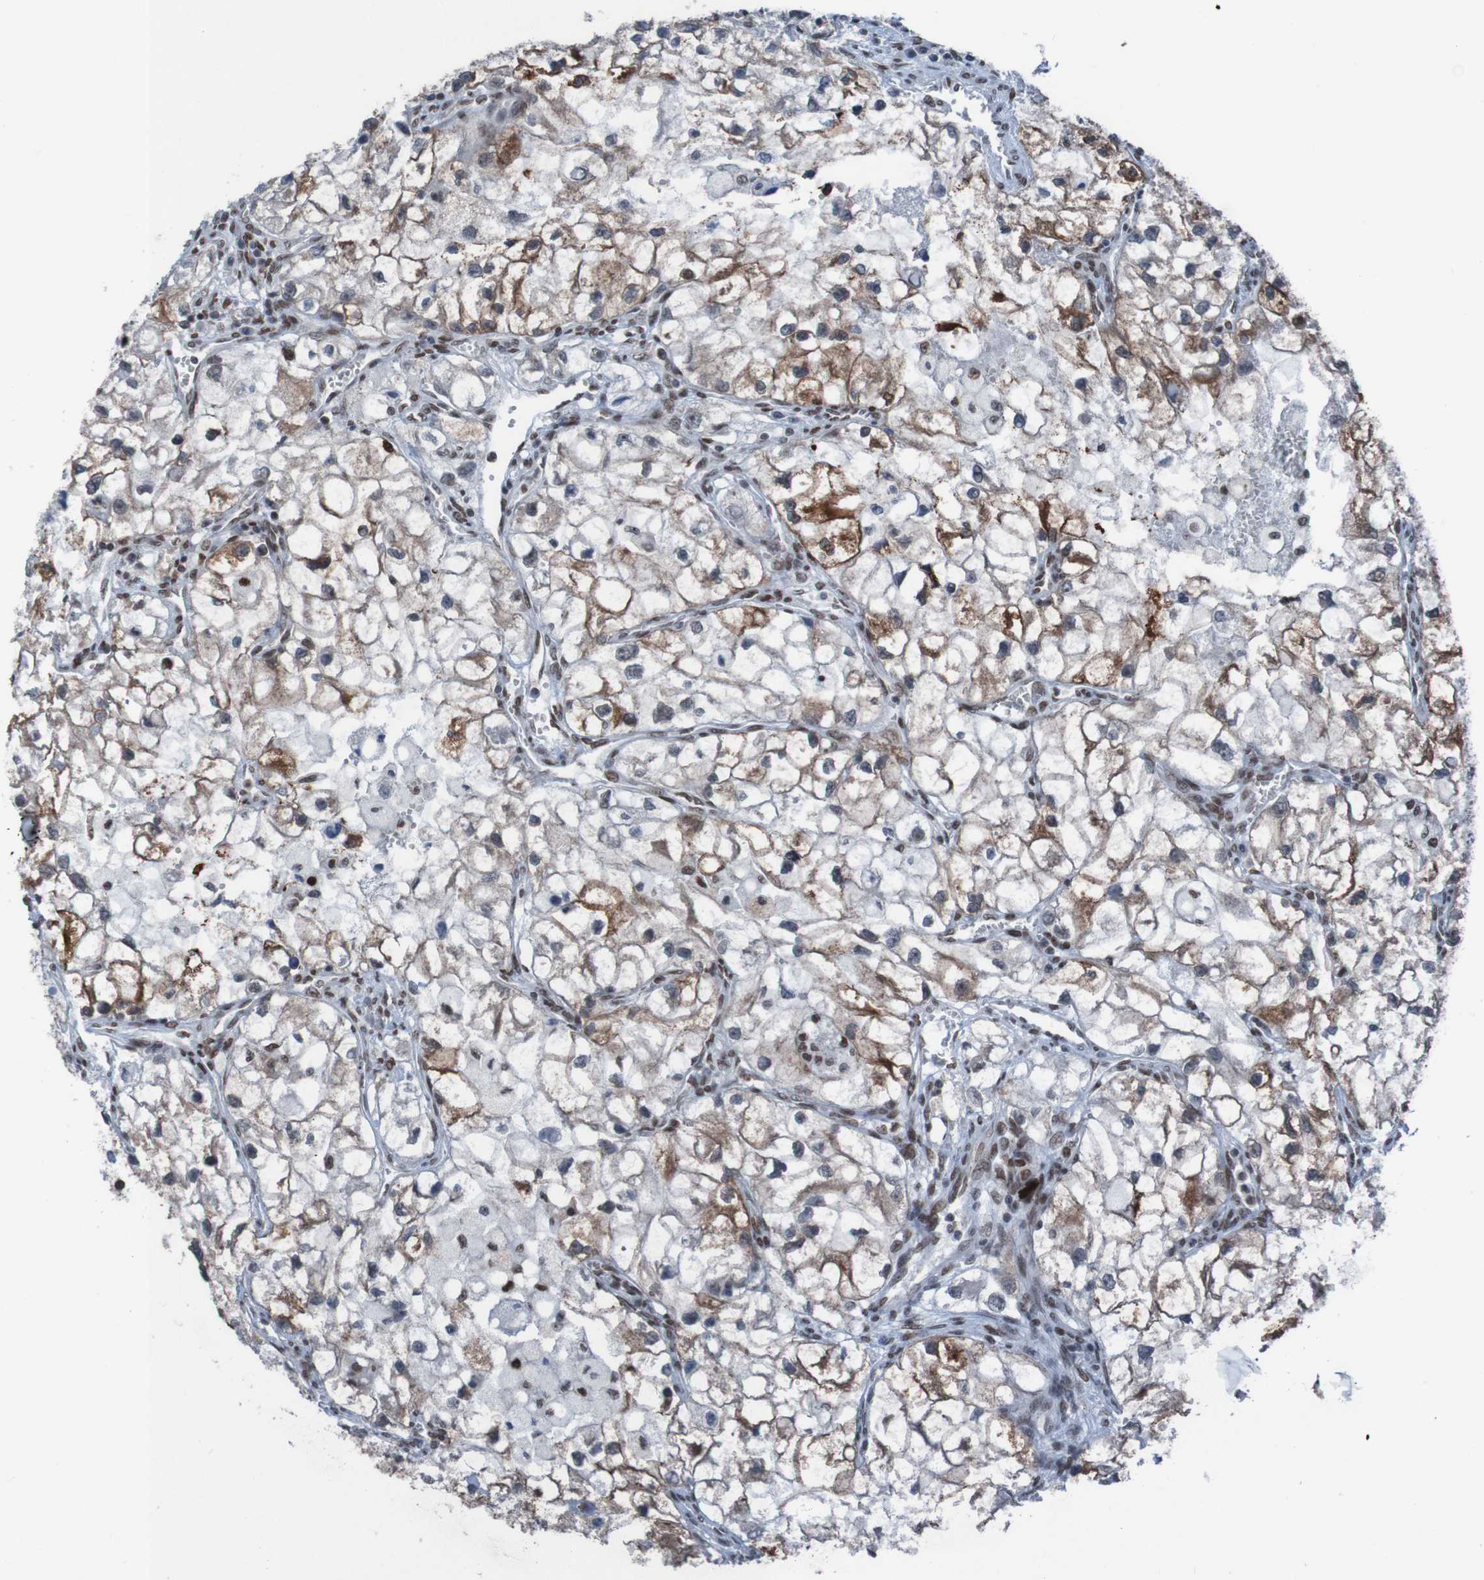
{"staining": {"intensity": "strong", "quantity": ">75%", "location": "cytoplasmic/membranous,nuclear"}, "tissue": "renal cancer", "cell_type": "Tumor cells", "image_type": "cancer", "snomed": [{"axis": "morphology", "description": "Adenocarcinoma, NOS"}, {"axis": "topography", "description": "Kidney"}], "caption": "Immunohistochemistry (IHC) image of neoplastic tissue: renal cancer (adenocarcinoma) stained using immunohistochemistry displays high levels of strong protein expression localized specifically in the cytoplasmic/membranous and nuclear of tumor cells, appearing as a cytoplasmic/membranous and nuclear brown color.", "gene": "PHF2", "patient": {"sex": "female", "age": 70}}